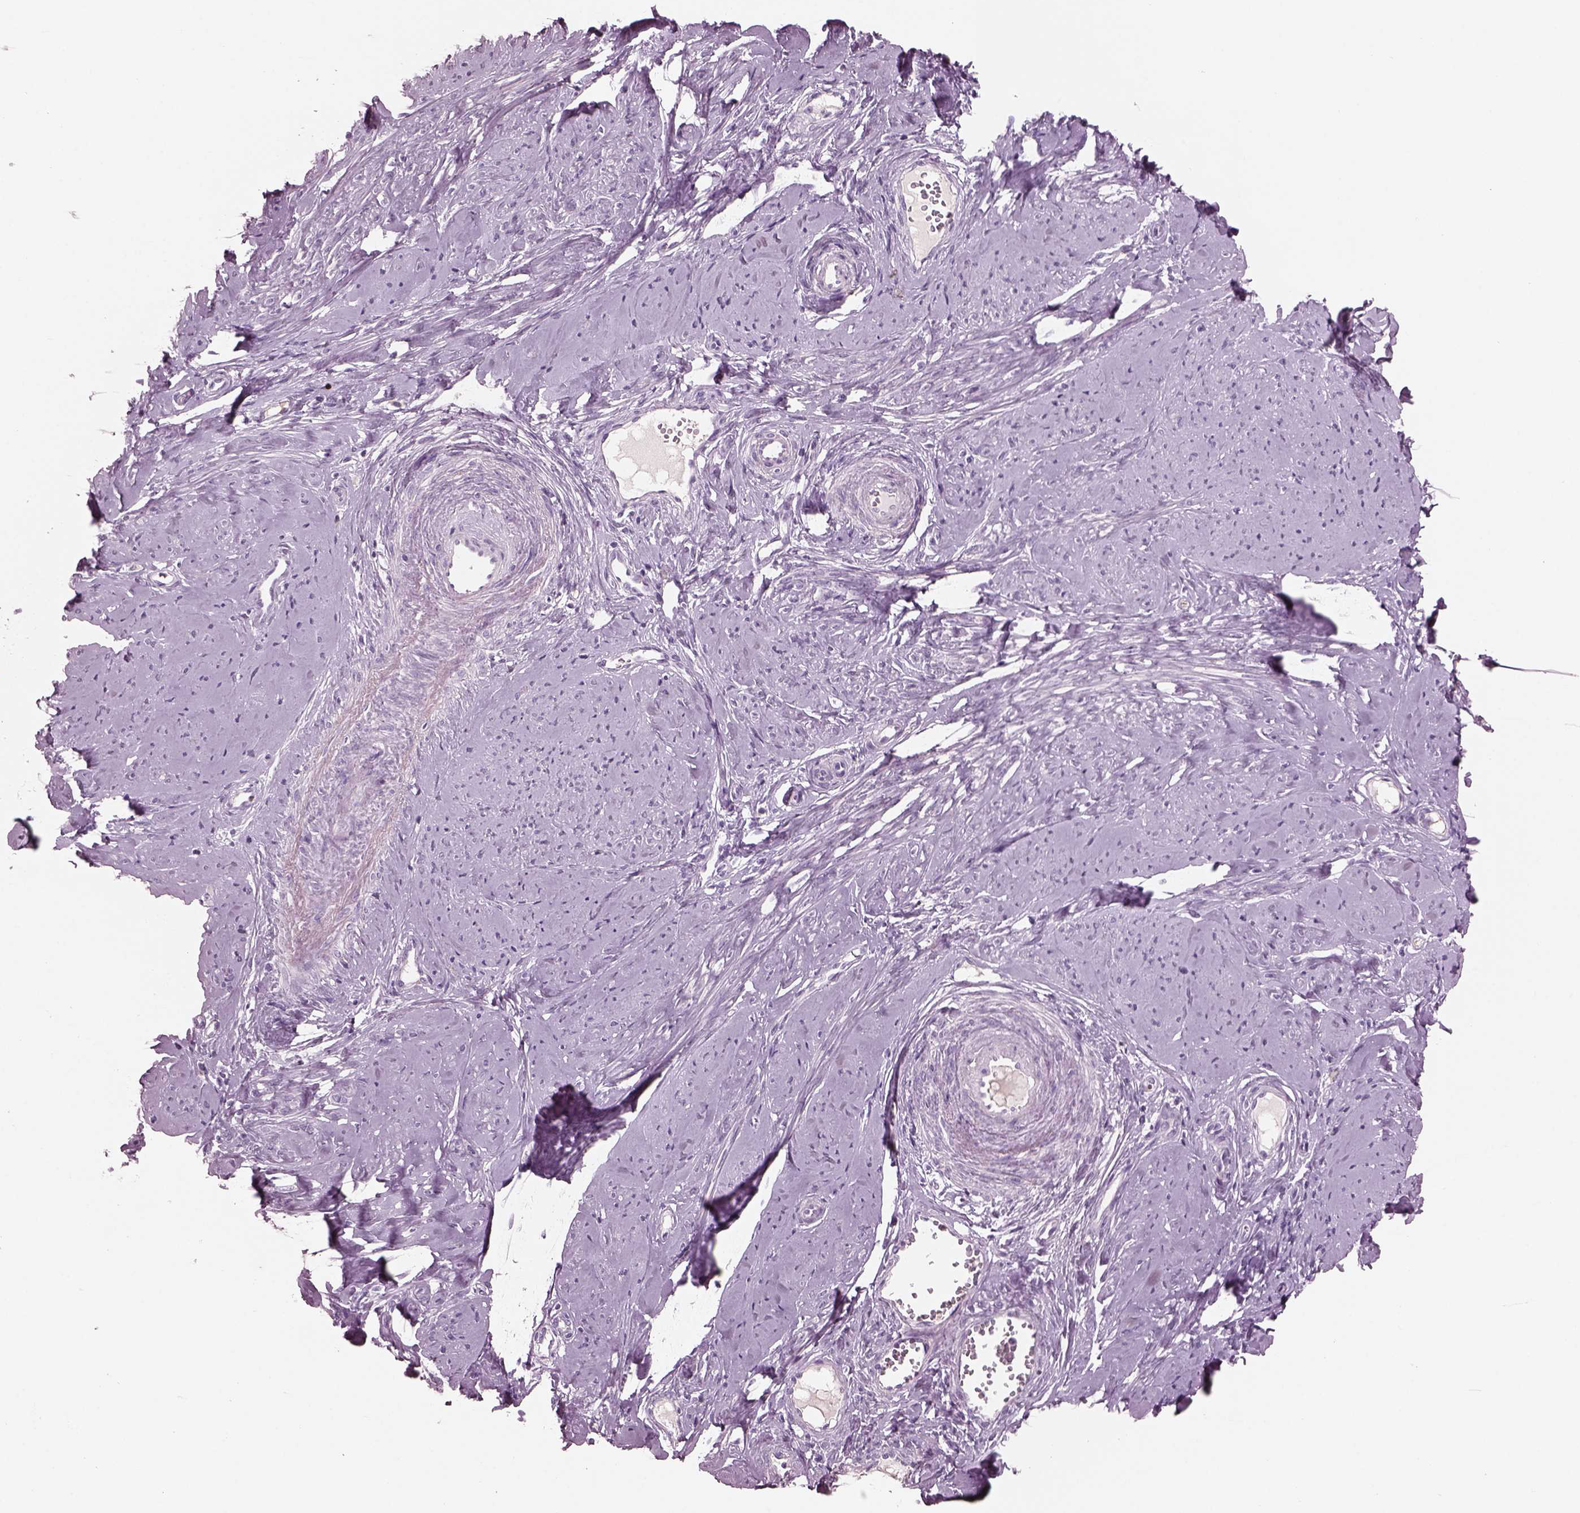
{"staining": {"intensity": "negative", "quantity": "none", "location": "none"}, "tissue": "smooth muscle", "cell_type": "Smooth muscle cells", "image_type": "normal", "snomed": [{"axis": "morphology", "description": "Normal tissue, NOS"}, {"axis": "topography", "description": "Smooth muscle"}], "caption": "This is an IHC photomicrograph of benign human smooth muscle. There is no staining in smooth muscle cells.", "gene": "CYLC1", "patient": {"sex": "female", "age": 48}}